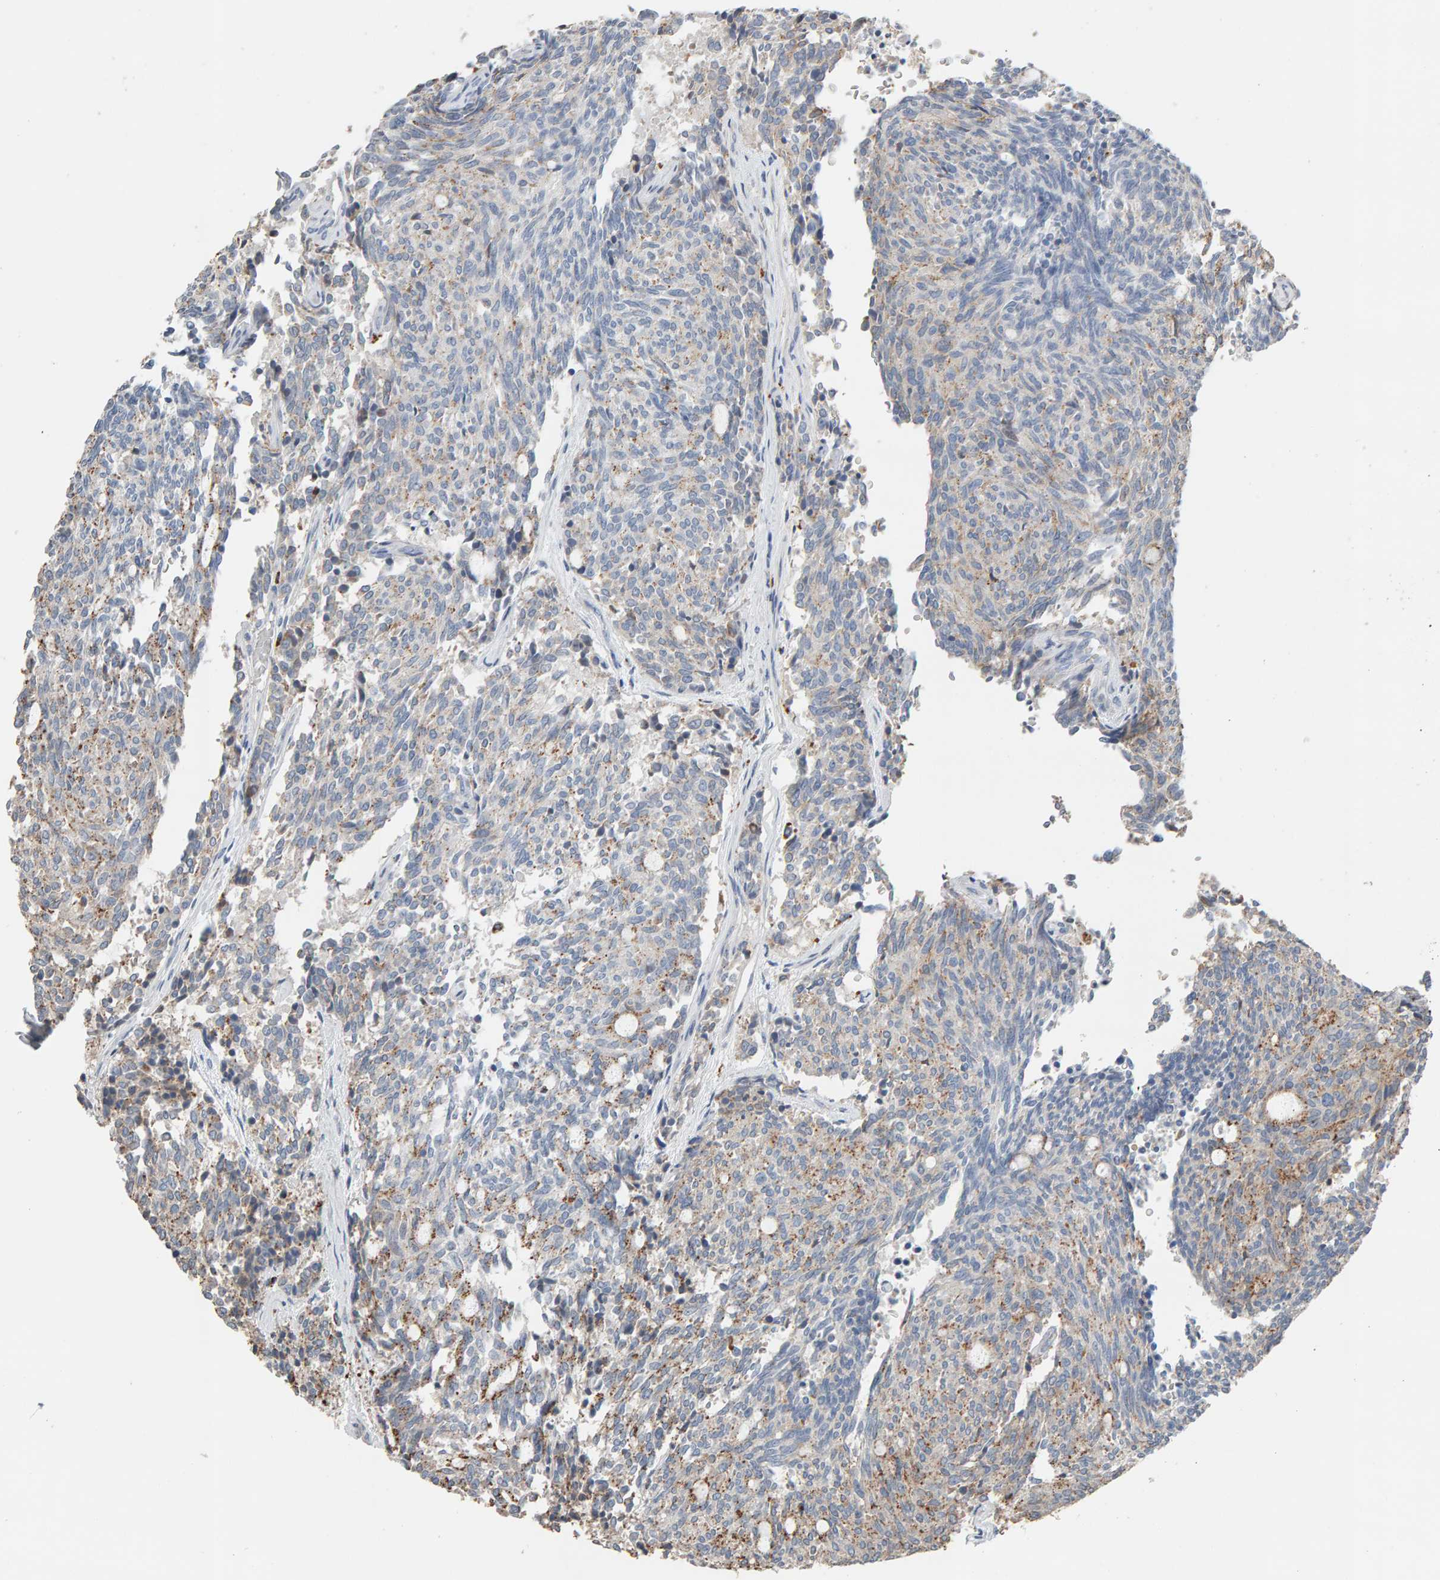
{"staining": {"intensity": "moderate", "quantity": "<25%", "location": "cytoplasmic/membranous"}, "tissue": "carcinoid", "cell_type": "Tumor cells", "image_type": "cancer", "snomed": [{"axis": "morphology", "description": "Carcinoid, malignant, NOS"}, {"axis": "topography", "description": "Pancreas"}], "caption": "Carcinoid tissue exhibits moderate cytoplasmic/membranous expression in approximately <25% of tumor cells", "gene": "IPPK", "patient": {"sex": "female", "age": 54}}